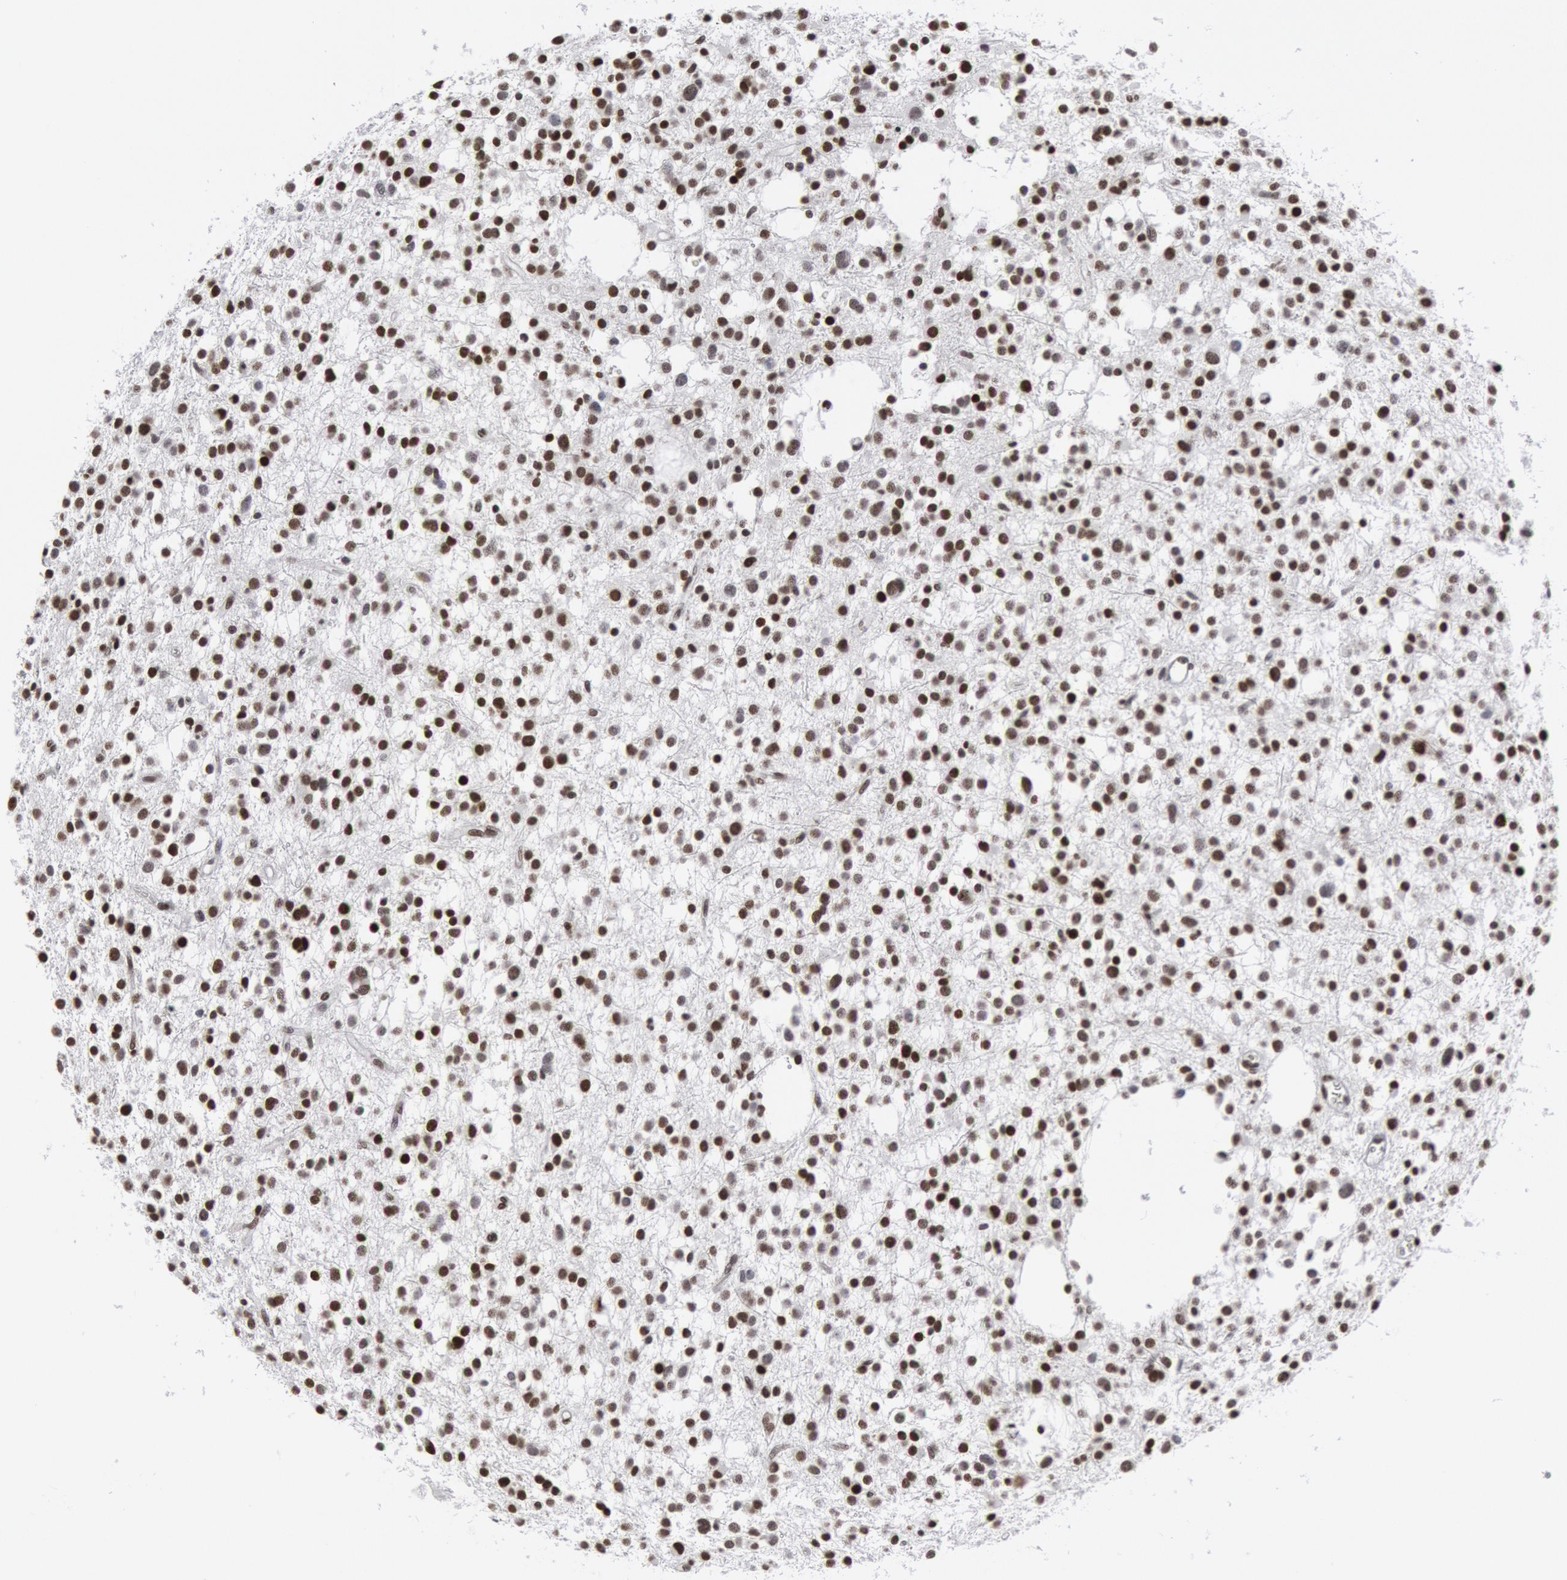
{"staining": {"intensity": "weak", "quantity": "25%-75%", "location": "nuclear"}, "tissue": "glioma", "cell_type": "Tumor cells", "image_type": "cancer", "snomed": [{"axis": "morphology", "description": "Glioma, malignant, Low grade"}, {"axis": "topography", "description": "Brain"}], "caption": "Human low-grade glioma (malignant) stained for a protein (brown) shows weak nuclear positive expression in about 25%-75% of tumor cells.", "gene": "MECP2", "patient": {"sex": "female", "age": 36}}